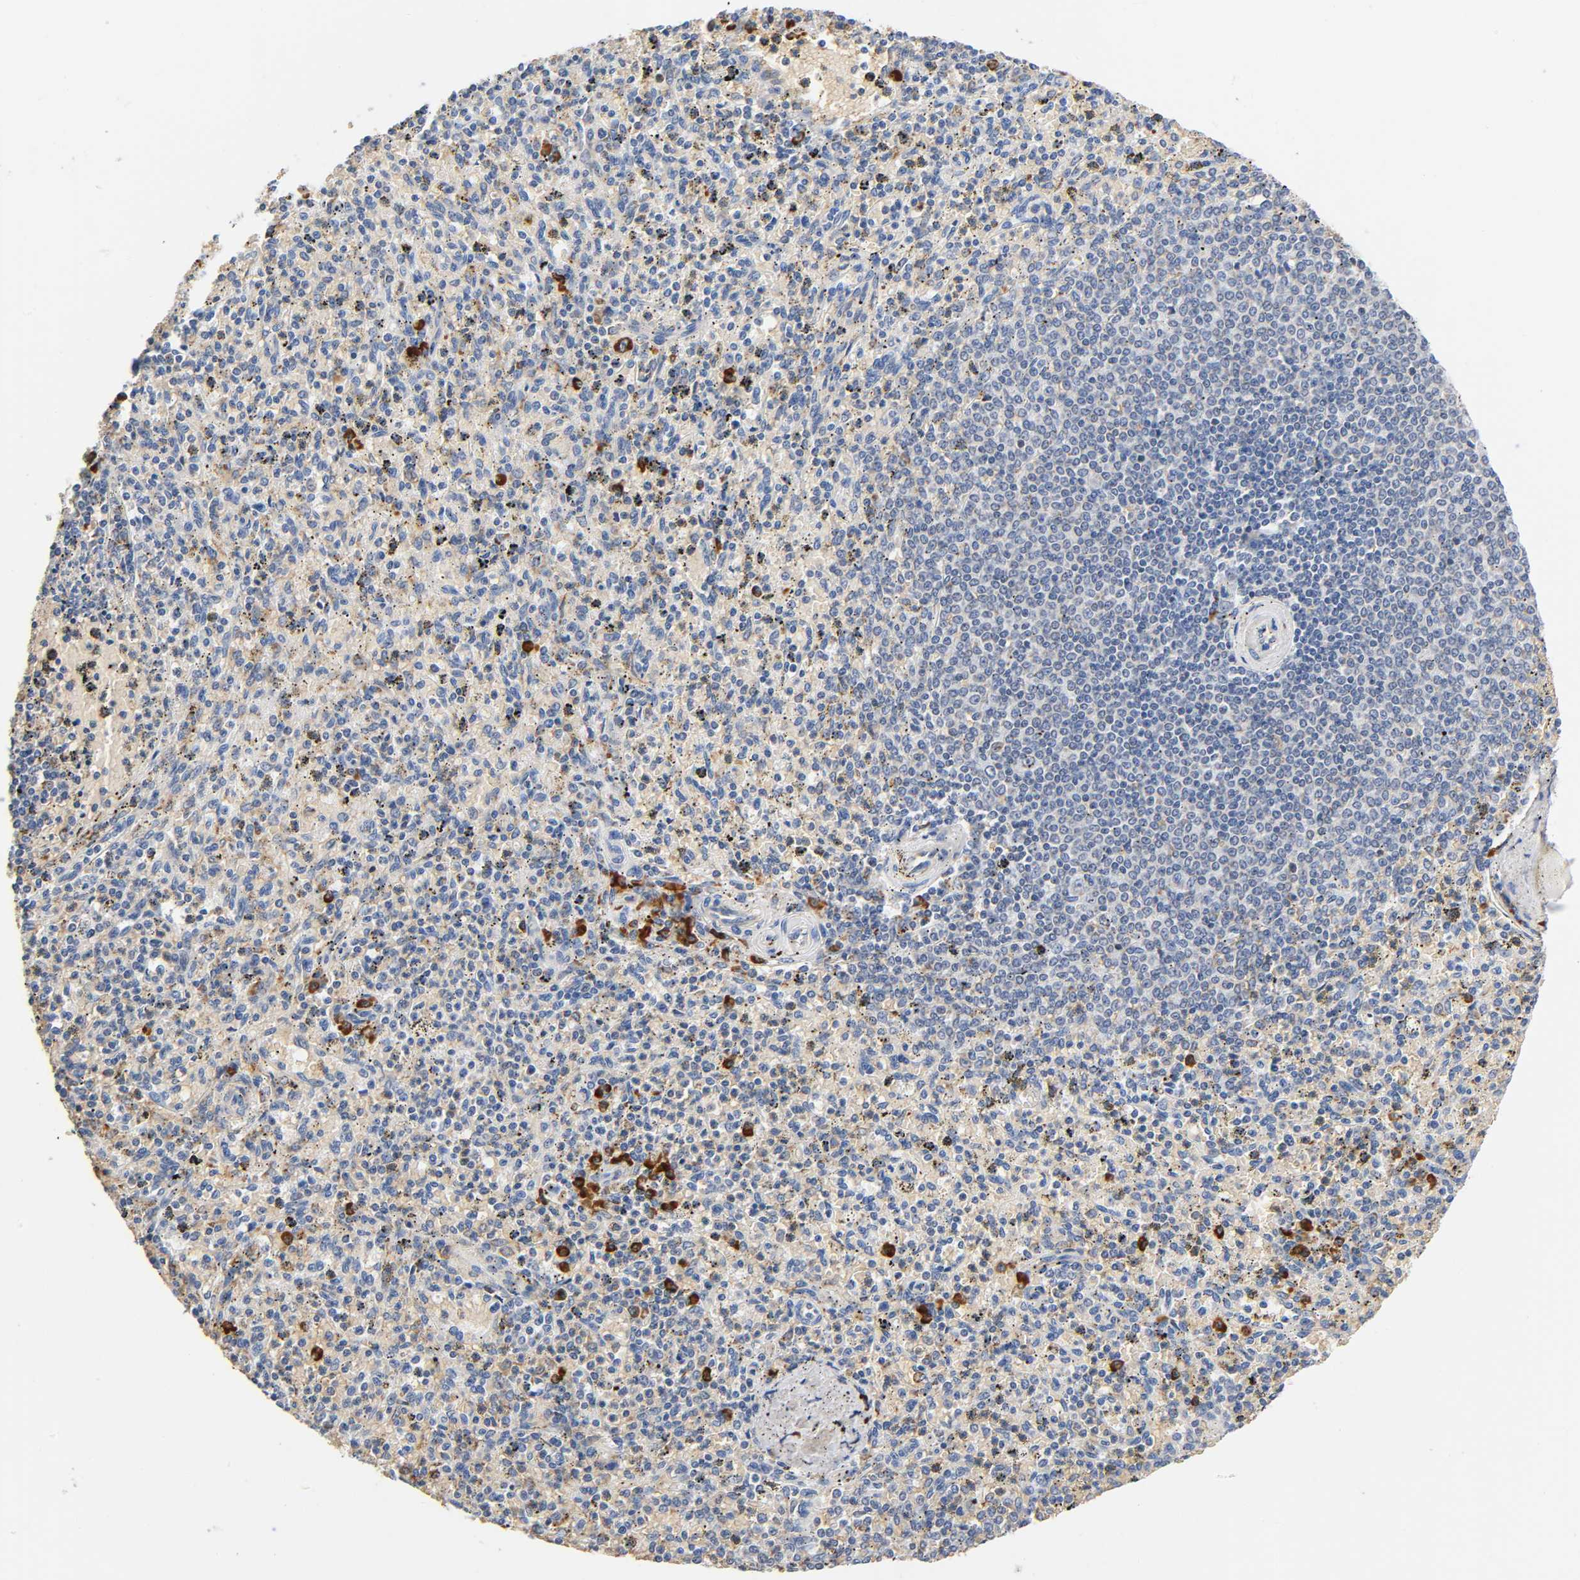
{"staining": {"intensity": "moderate", "quantity": ">75%", "location": "cytoplasmic/membranous"}, "tissue": "spleen", "cell_type": "Cells in red pulp", "image_type": "normal", "snomed": [{"axis": "morphology", "description": "Normal tissue, NOS"}, {"axis": "topography", "description": "Spleen"}], "caption": "Moderate cytoplasmic/membranous staining for a protein is seen in approximately >75% of cells in red pulp of benign spleen using immunohistochemistry (IHC).", "gene": "UCKL1", "patient": {"sex": "male", "age": 72}}